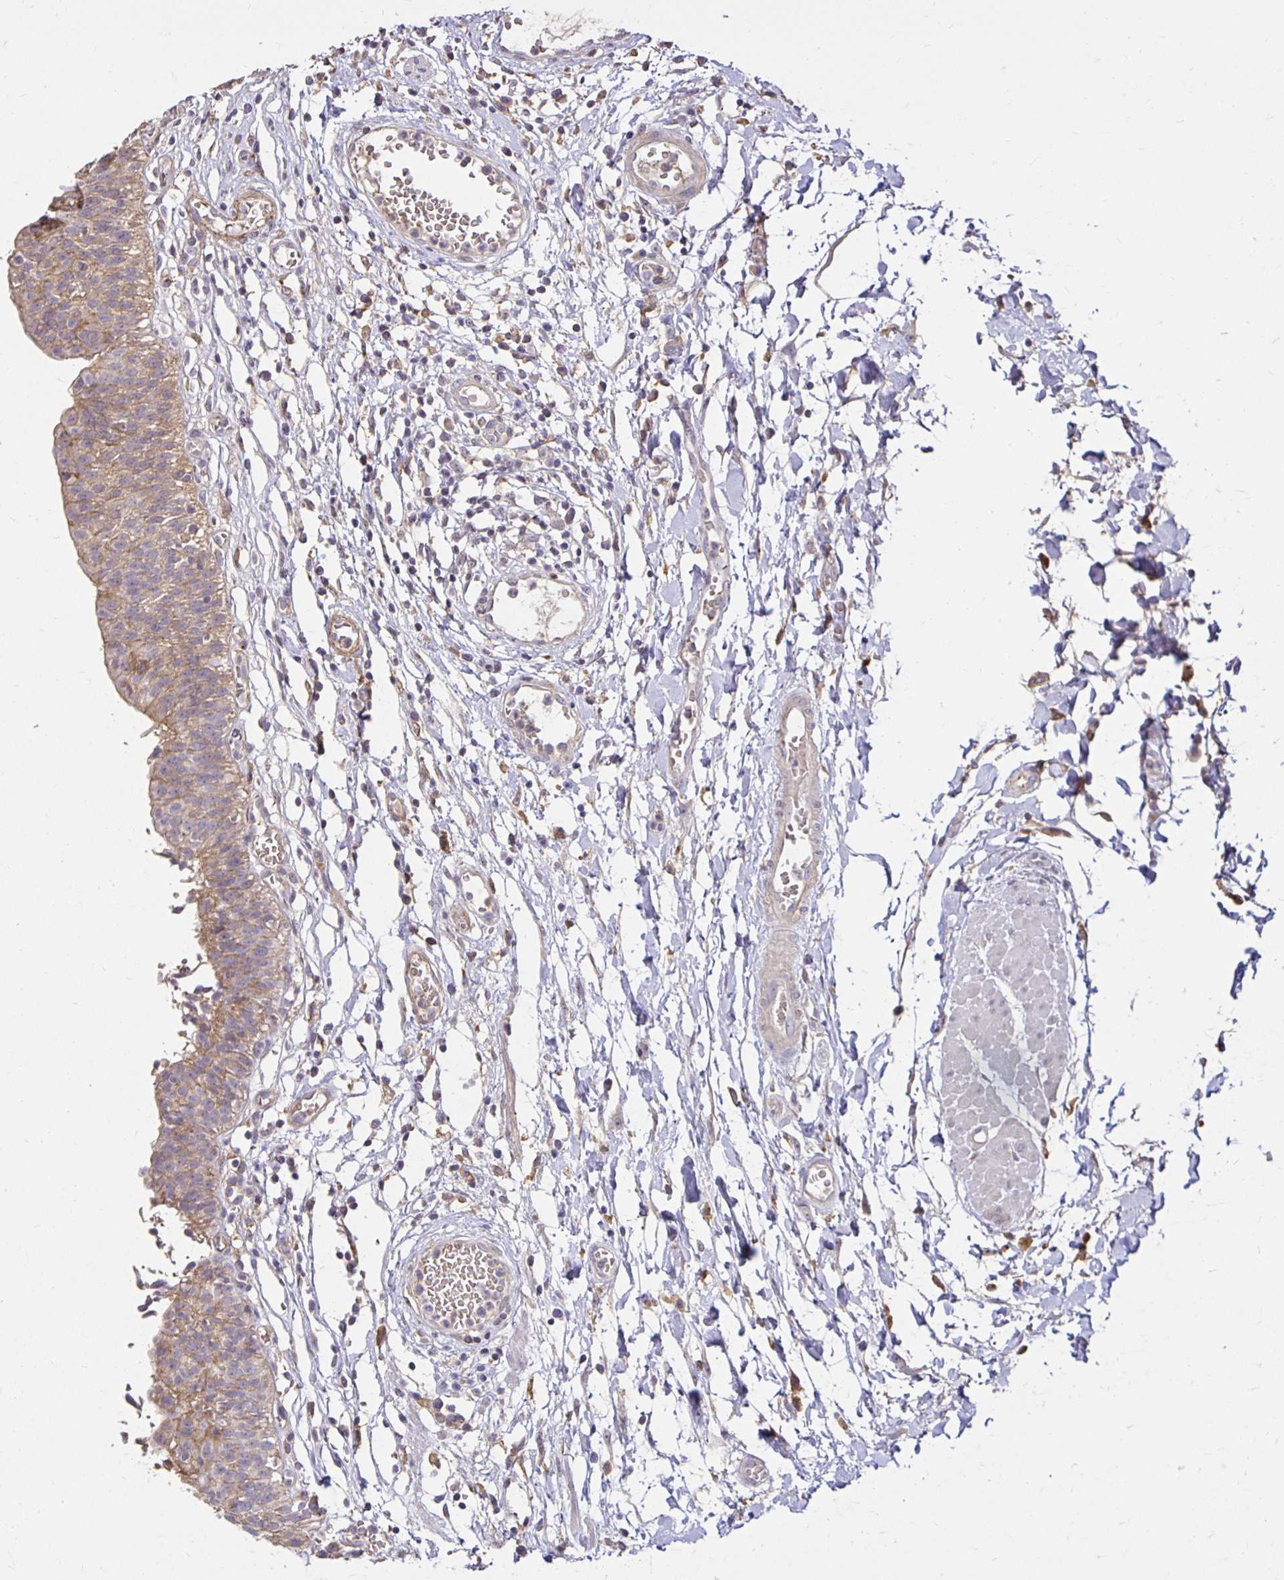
{"staining": {"intensity": "moderate", "quantity": ">75%", "location": "cytoplasmic/membranous"}, "tissue": "urinary bladder", "cell_type": "Urothelial cells", "image_type": "normal", "snomed": [{"axis": "morphology", "description": "Normal tissue, NOS"}, {"axis": "topography", "description": "Urinary bladder"}], "caption": "Immunohistochemistry (IHC) of normal human urinary bladder exhibits medium levels of moderate cytoplasmic/membranous expression in about >75% of urothelial cells.", "gene": "PNPLA3", "patient": {"sex": "male", "age": 64}}